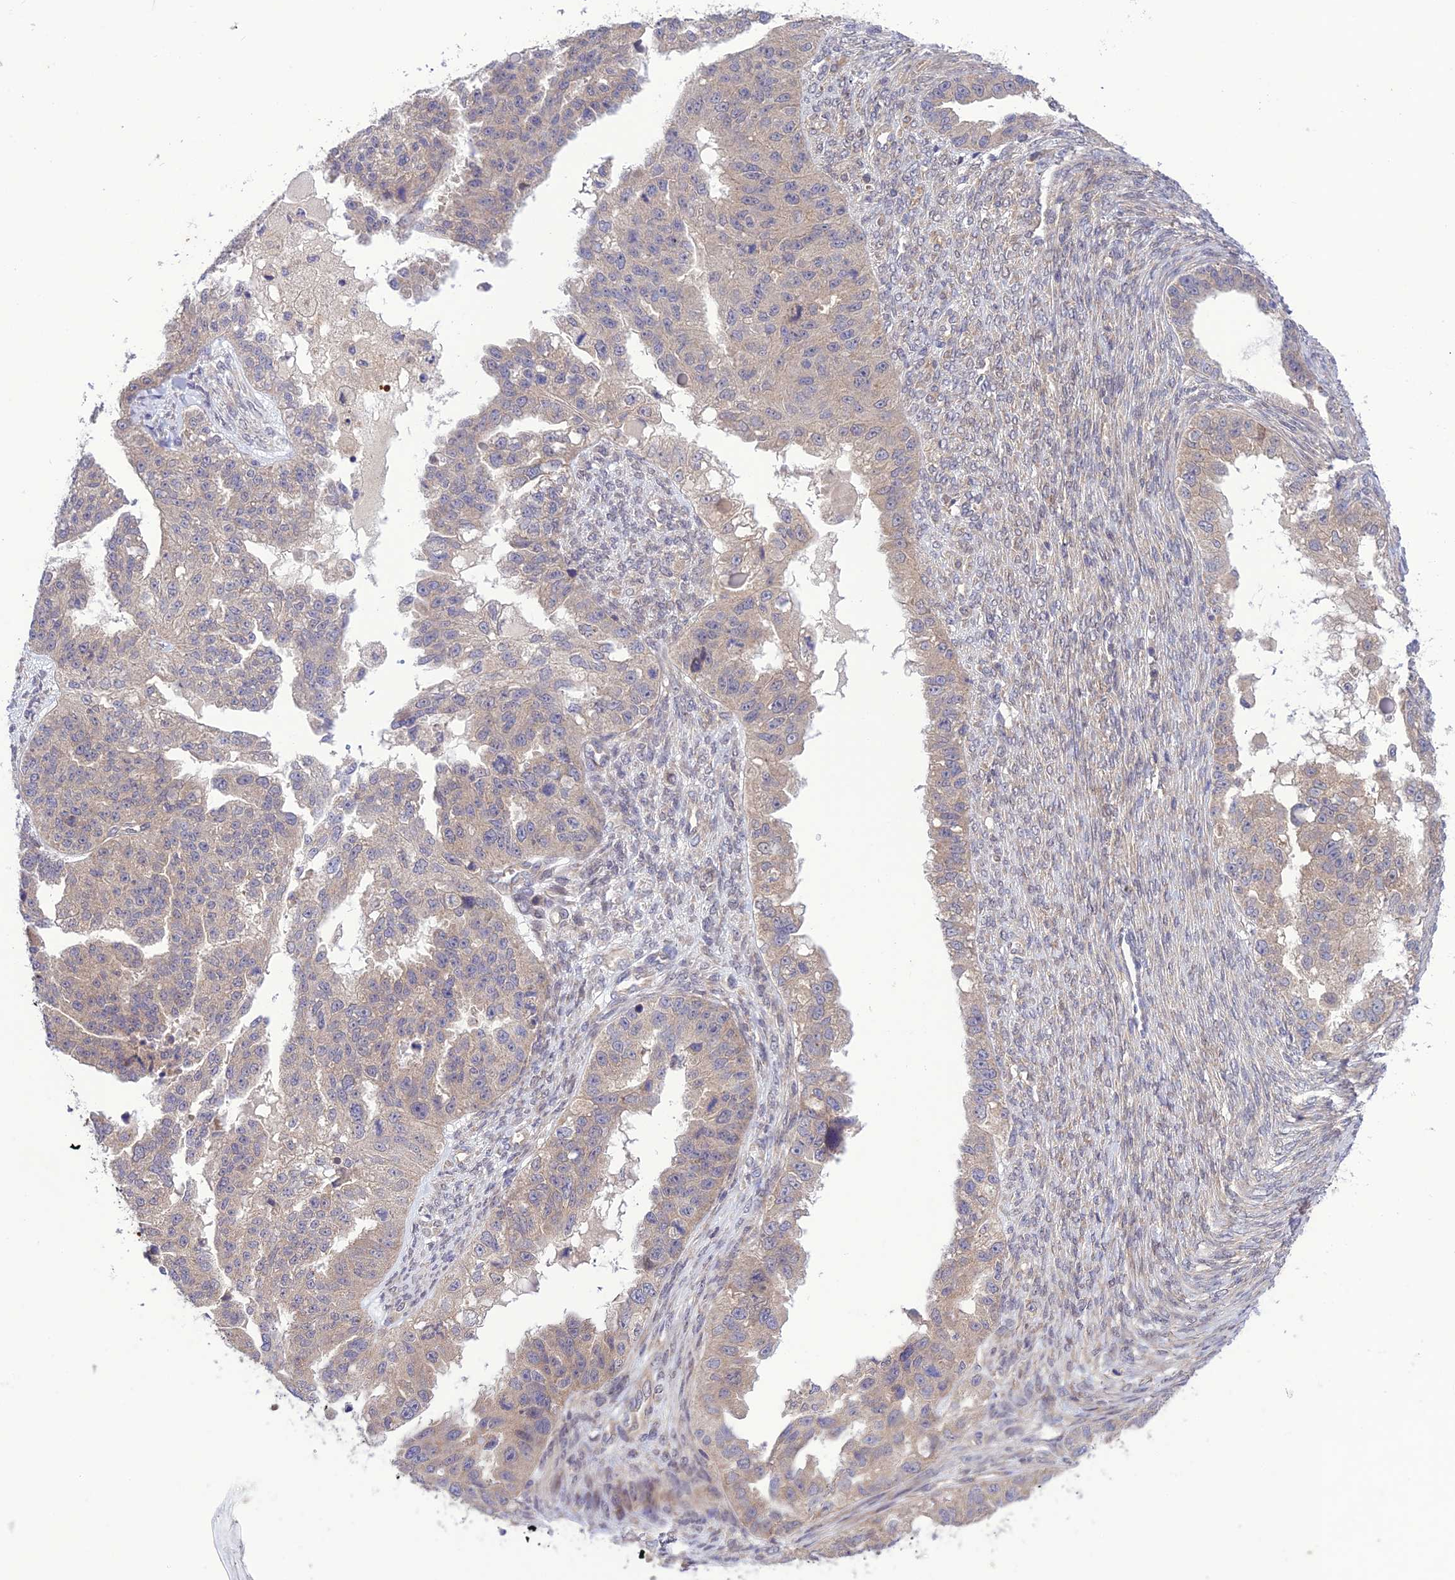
{"staining": {"intensity": "weak", "quantity": "<25%", "location": "cytoplasmic/membranous"}, "tissue": "ovarian cancer", "cell_type": "Tumor cells", "image_type": "cancer", "snomed": [{"axis": "morphology", "description": "Cystadenocarcinoma, serous, NOS"}, {"axis": "topography", "description": "Ovary"}], "caption": "A photomicrograph of human ovarian serous cystadenocarcinoma is negative for staining in tumor cells.", "gene": "UROS", "patient": {"sex": "female", "age": 58}}